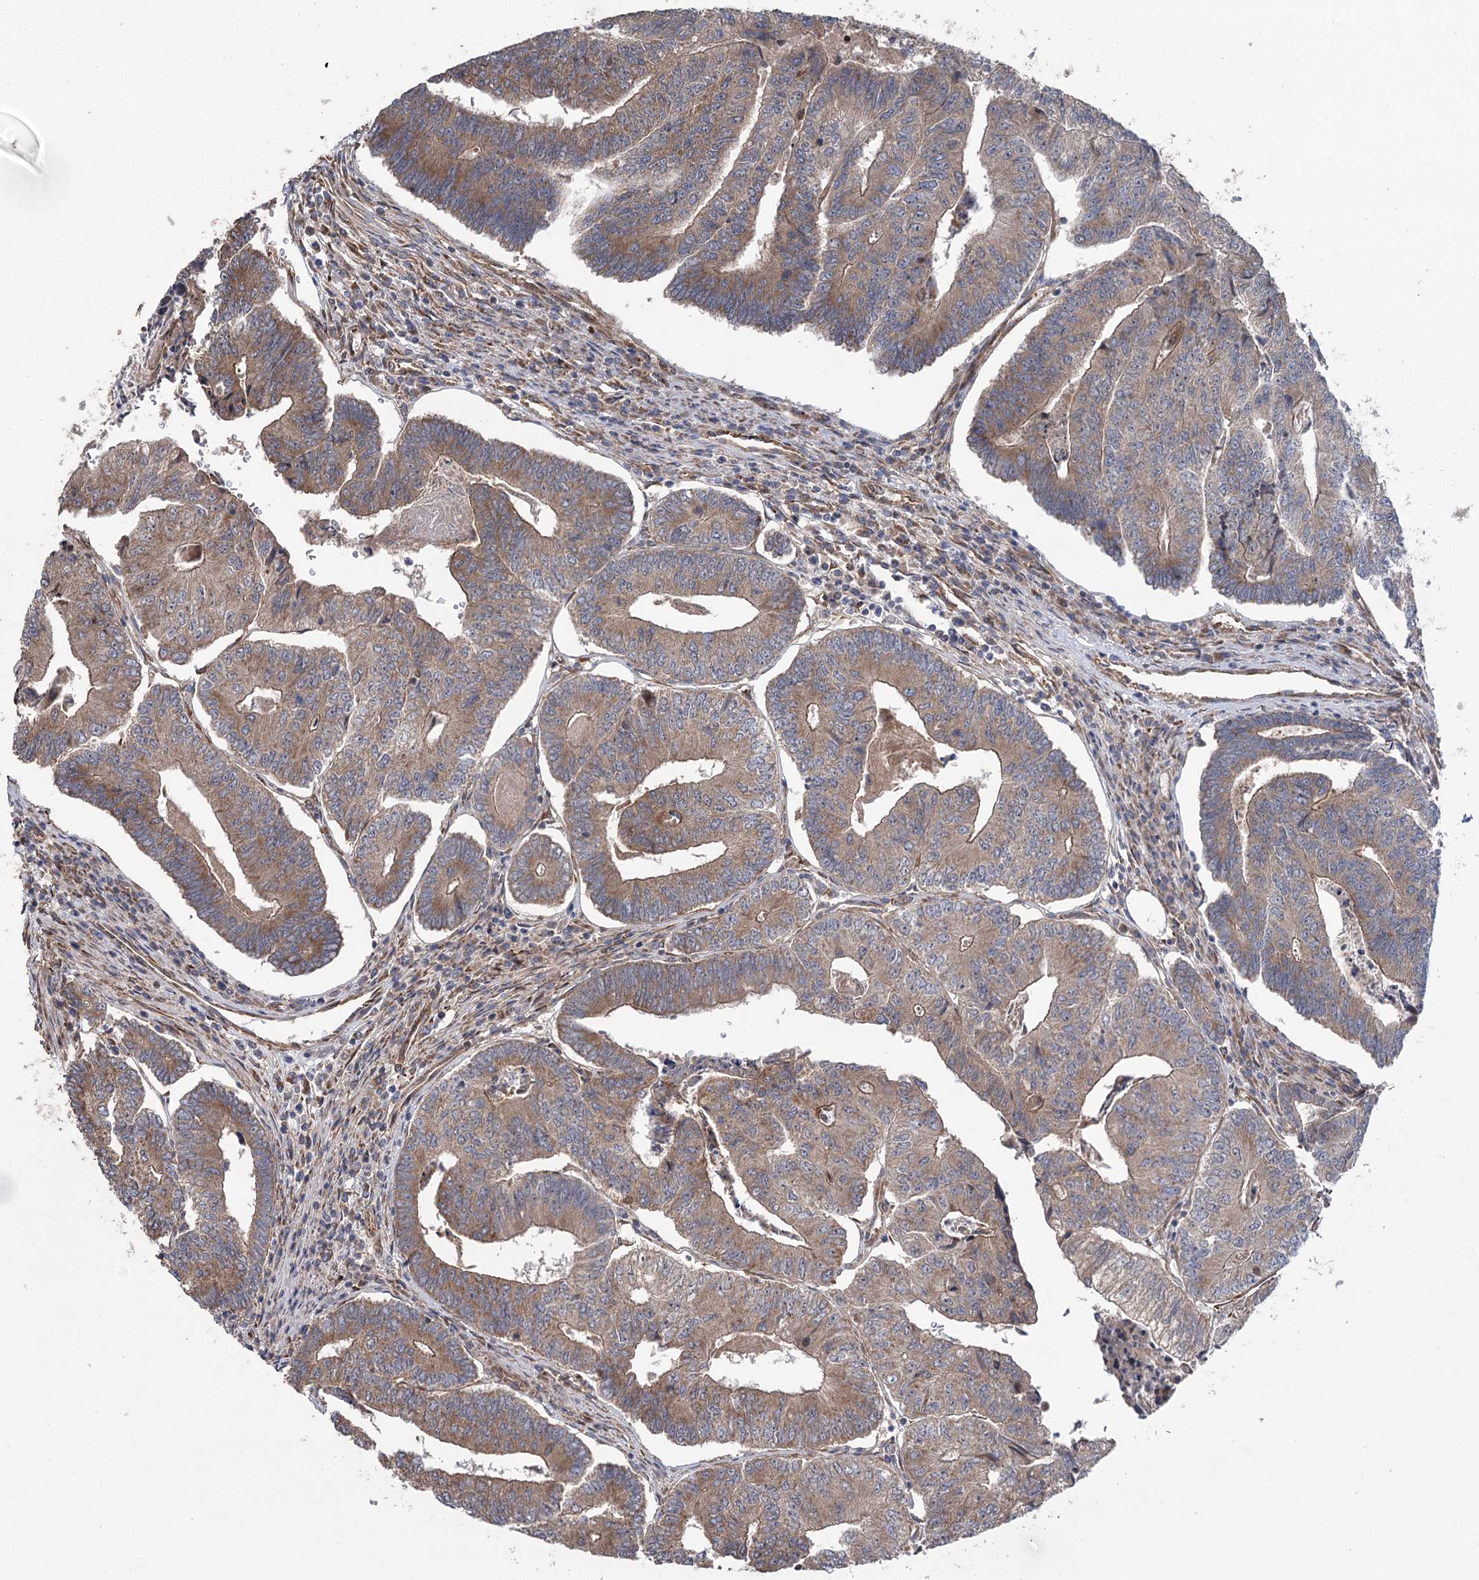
{"staining": {"intensity": "moderate", "quantity": ">75%", "location": "cytoplasmic/membranous"}, "tissue": "colorectal cancer", "cell_type": "Tumor cells", "image_type": "cancer", "snomed": [{"axis": "morphology", "description": "Adenocarcinoma, NOS"}, {"axis": "topography", "description": "Colon"}], "caption": "Immunohistochemistry (IHC) staining of adenocarcinoma (colorectal), which reveals medium levels of moderate cytoplasmic/membranous staining in about >75% of tumor cells indicating moderate cytoplasmic/membranous protein positivity. The staining was performed using DAB (brown) for protein detection and nuclei were counterstained in hematoxylin (blue).", "gene": "RWDD4", "patient": {"sex": "female", "age": 67}}